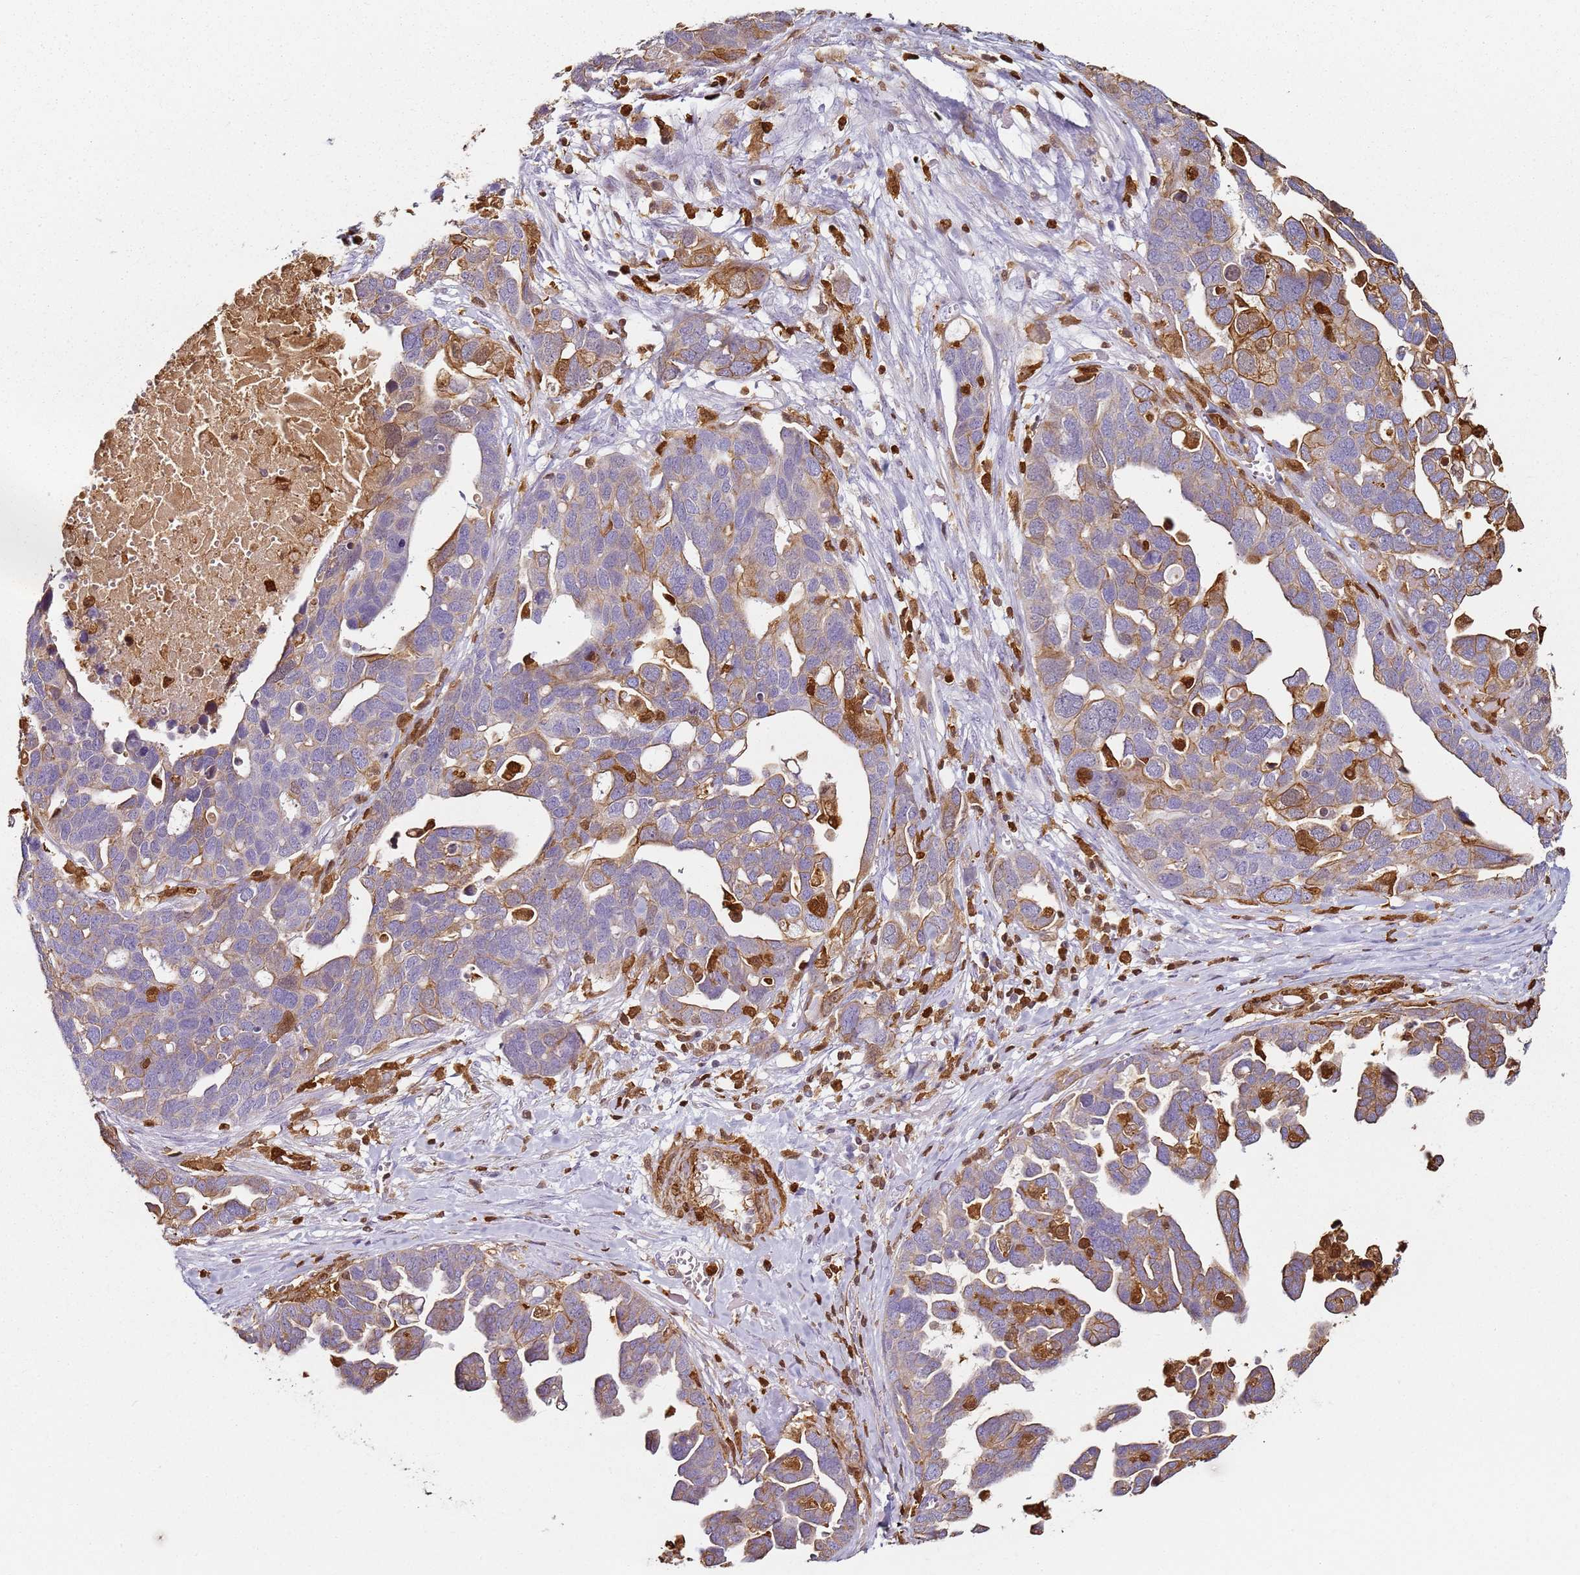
{"staining": {"intensity": "moderate", "quantity": "<25%", "location": "cytoplasmic/membranous"}, "tissue": "ovarian cancer", "cell_type": "Tumor cells", "image_type": "cancer", "snomed": [{"axis": "morphology", "description": "Cystadenocarcinoma, serous, NOS"}, {"axis": "topography", "description": "Ovary"}], "caption": "Protein staining demonstrates moderate cytoplasmic/membranous expression in about <25% of tumor cells in ovarian cancer.", "gene": "S100A4", "patient": {"sex": "female", "age": 54}}